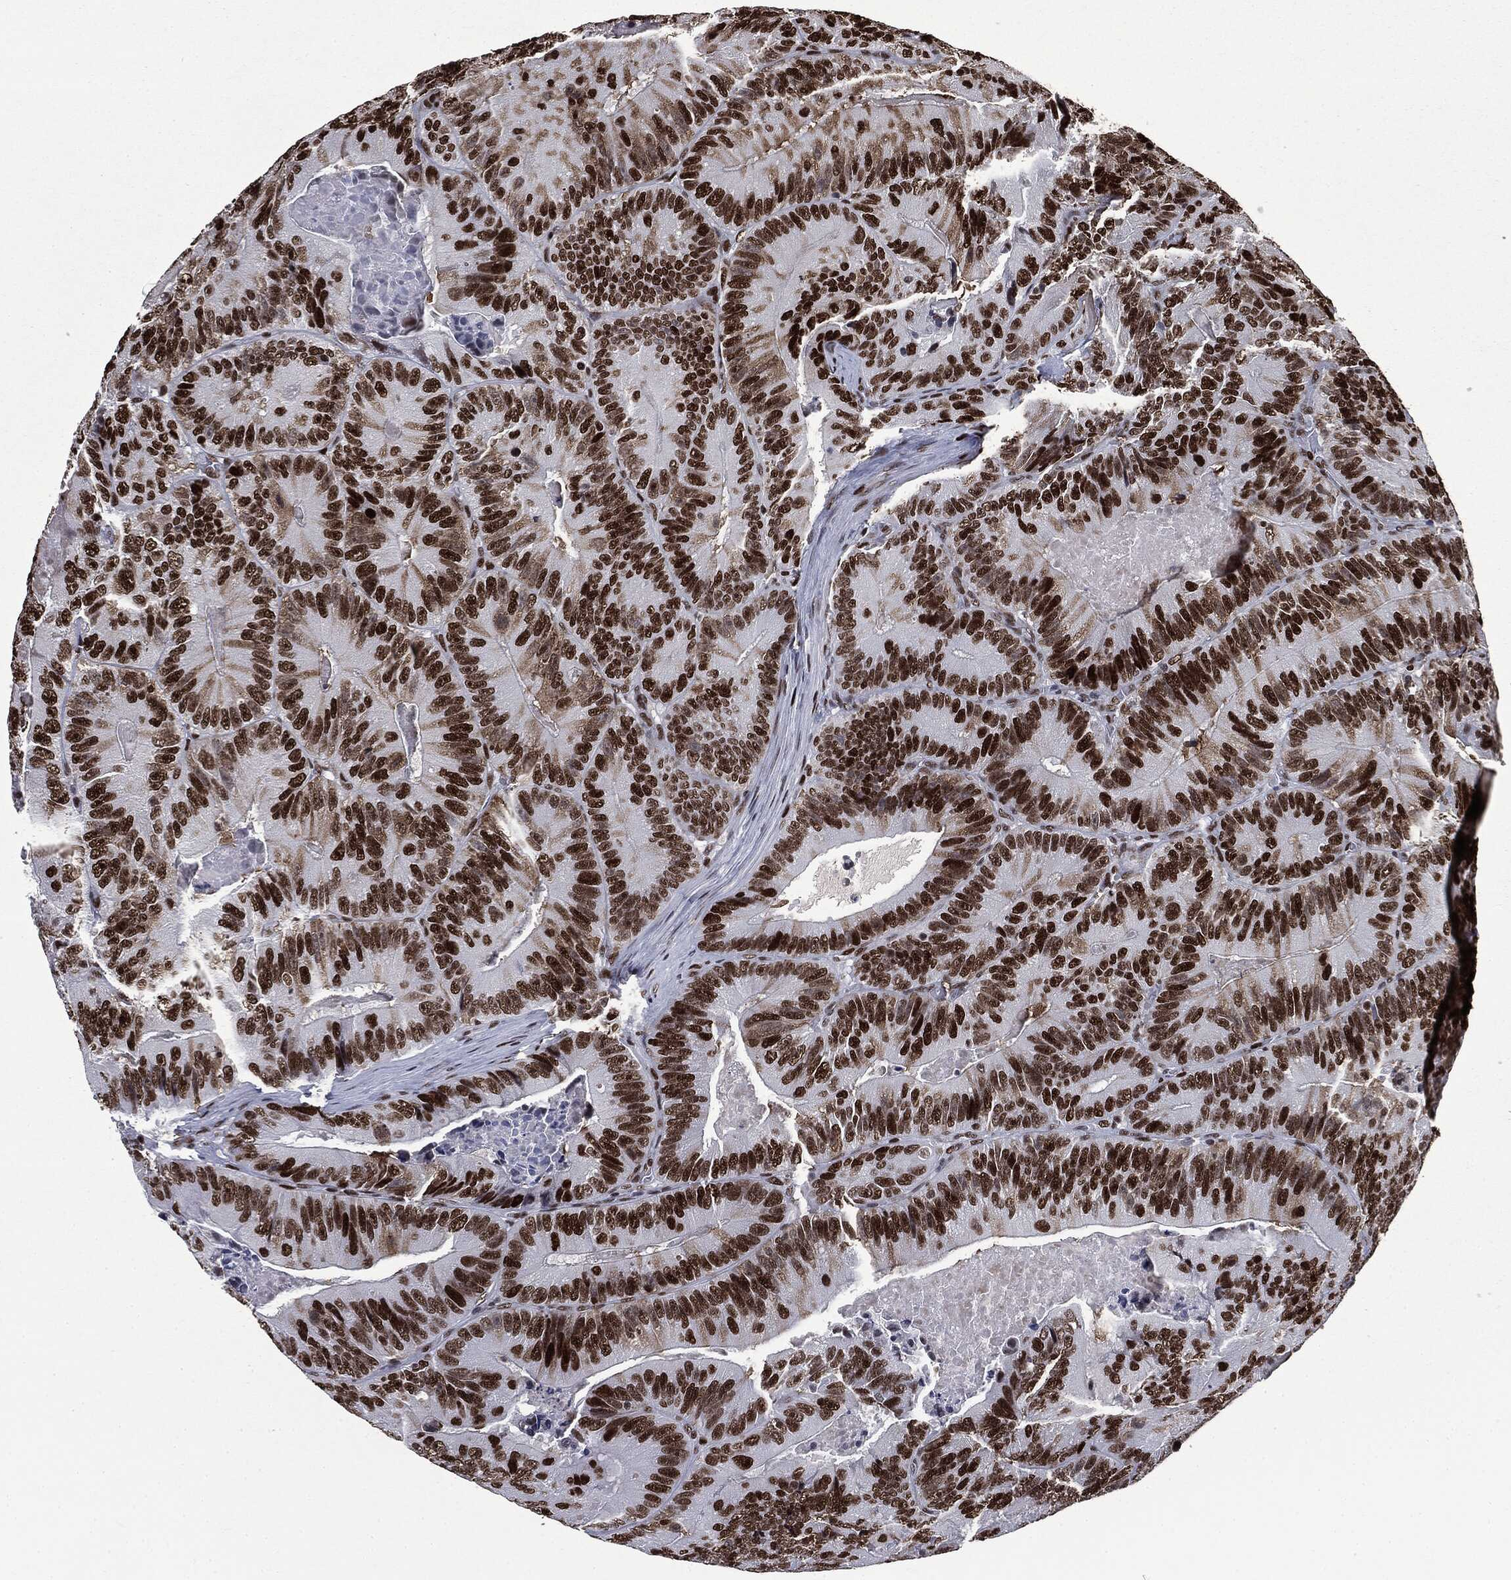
{"staining": {"intensity": "strong", "quantity": ">75%", "location": "nuclear"}, "tissue": "colorectal cancer", "cell_type": "Tumor cells", "image_type": "cancer", "snomed": [{"axis": "morphology", "description": "Adenocarcinoma, NOS"}, {"axis": "topography", "description": "Colon"}], "caption": "A photomicrograph of human colorectal cancer stained for a protein reveals strong nuclear brown staining in tumor cells.", "gene": "MSH2", "patient": {"sex": "female", "age": 86}}